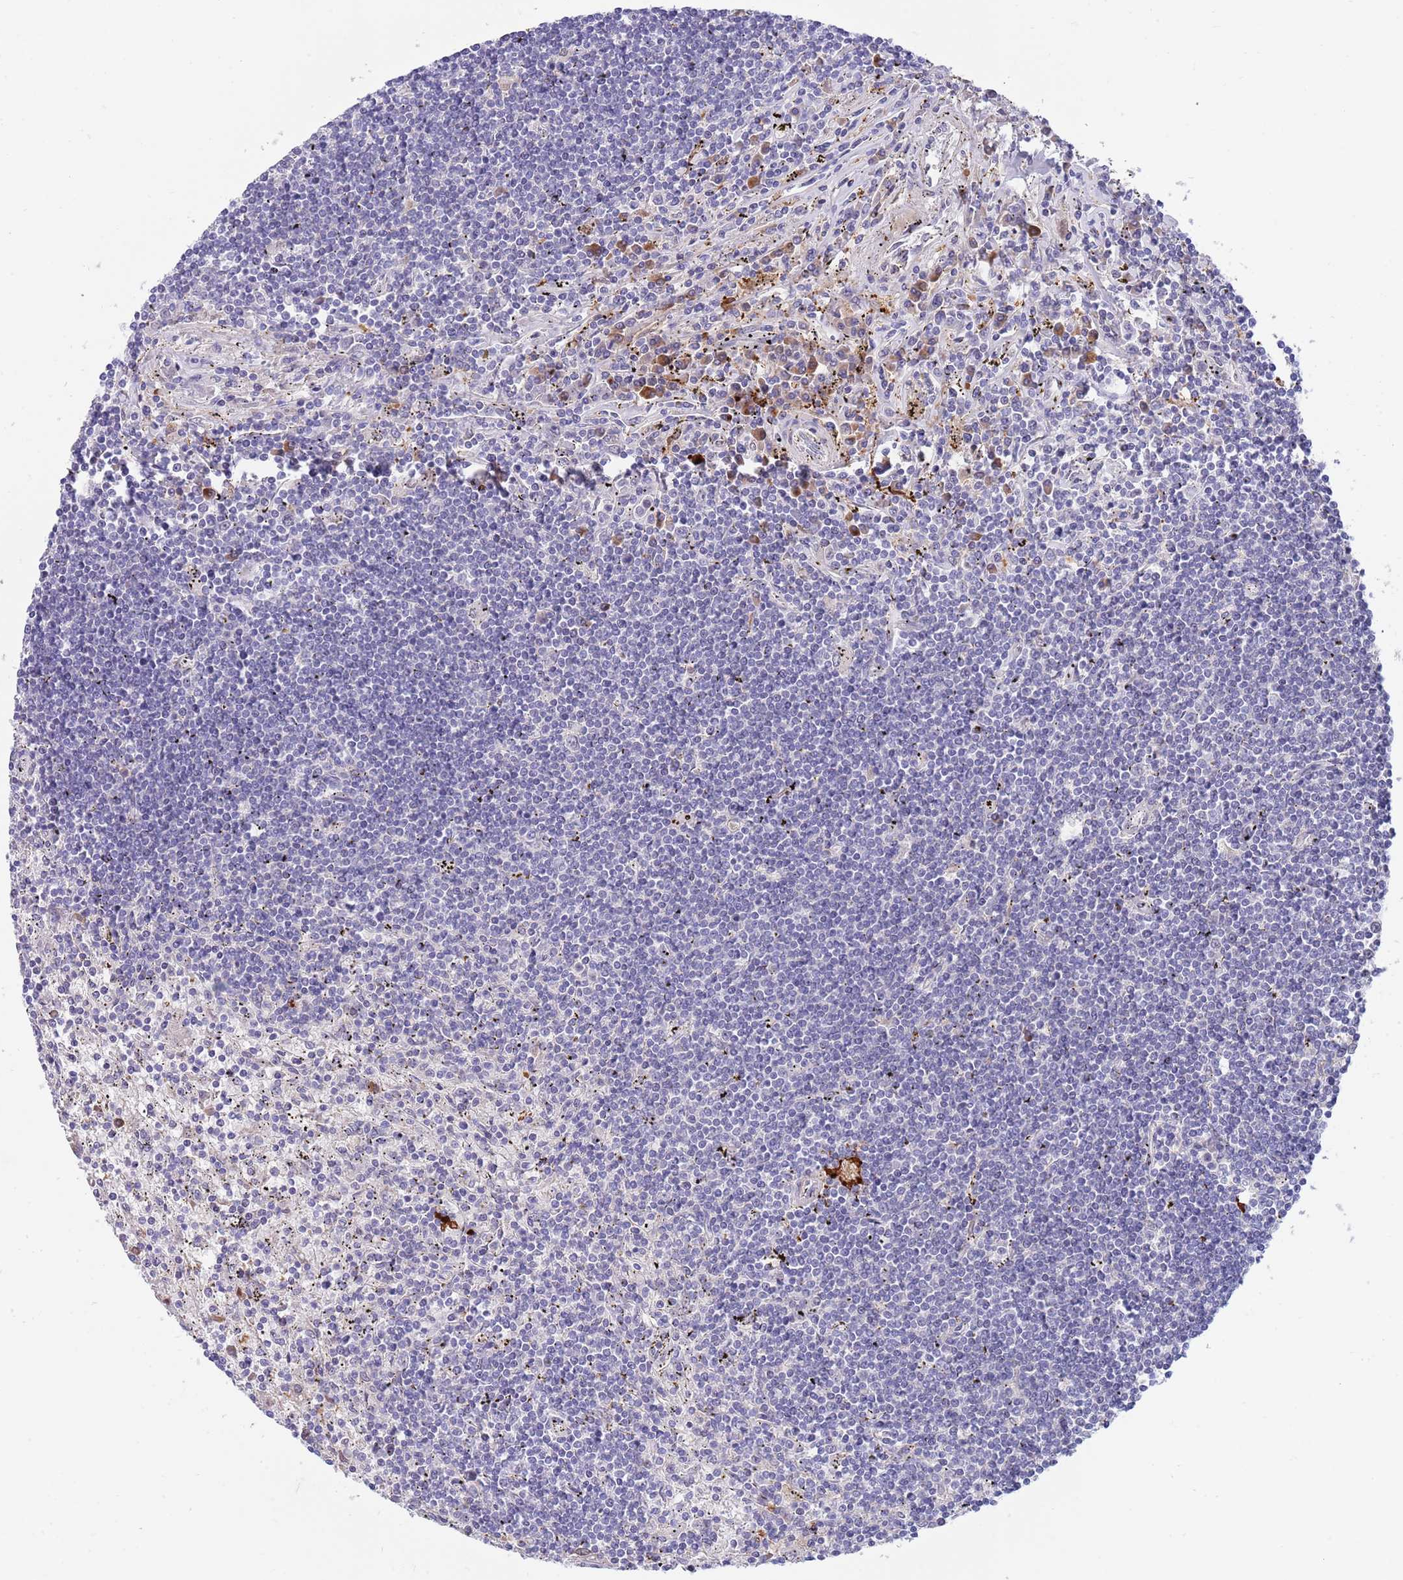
{"staining": {"intensity": "negative", "quantity": "none", "location": "none"}, "tissue": "lymphoma", "cell_type": "Tumor cells", "image_type": "cancer", "snomed": [{"axis": "morphology", "description": "Malignant lymphoma, non-Hodgkin's type, Low grade"}, {"axis": "topography", "description": "Spleen"}], "caption": "High magnification brightfield microscopy of malignant lymphoma, non-Hodgkin's type (low-grade) stained with DAB (3,3'-diaminobenzidine) (brown) and counterstained with hematoxylin (blue): tumor cells show no significant positivity.", "gene": "NLRP6", "patient": {"sex": "male", "age": 76}}